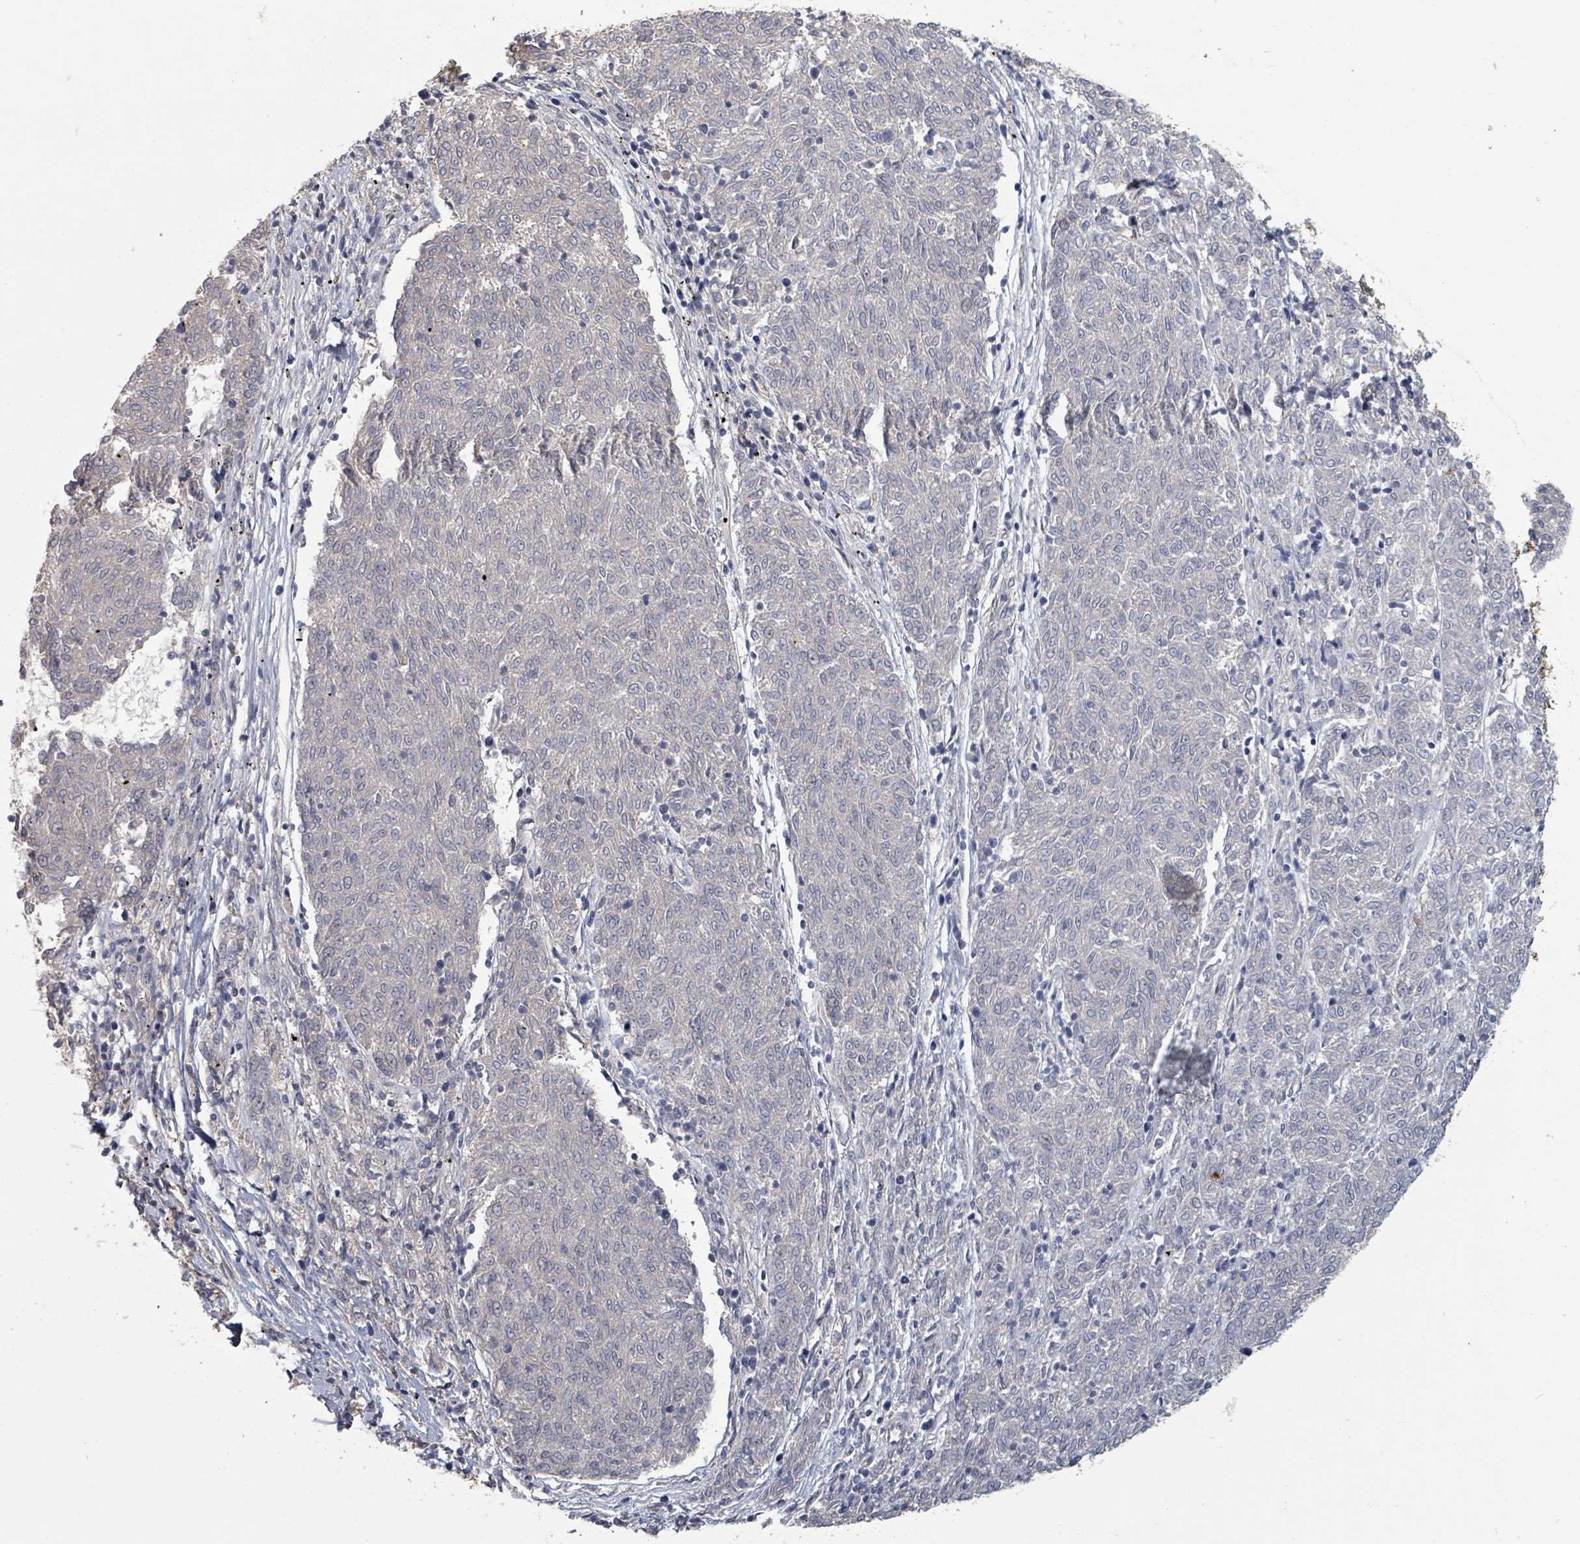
{"staining": {"intensity": "negative", "quantity": "none", "location": "none"}, "tissue": "melanoma", "cell_type": "Tumor cells", "image_type": "cancer", "snomed": [{"axis": "morphology", "description": "Malignant melanoma, NOS"}, {"axis": "topography", "description": "Skin"}], "caption": "Immunohistochemistry (IHC) of human melanoma demonstrates no expression in tumor cells. (DAB (3,3'-diaminobenzidine) IHC visualized using brightfield microscopy, high magnification).", "gene": "PLAUR", "patient": {"sex": "female", "age": 72}}